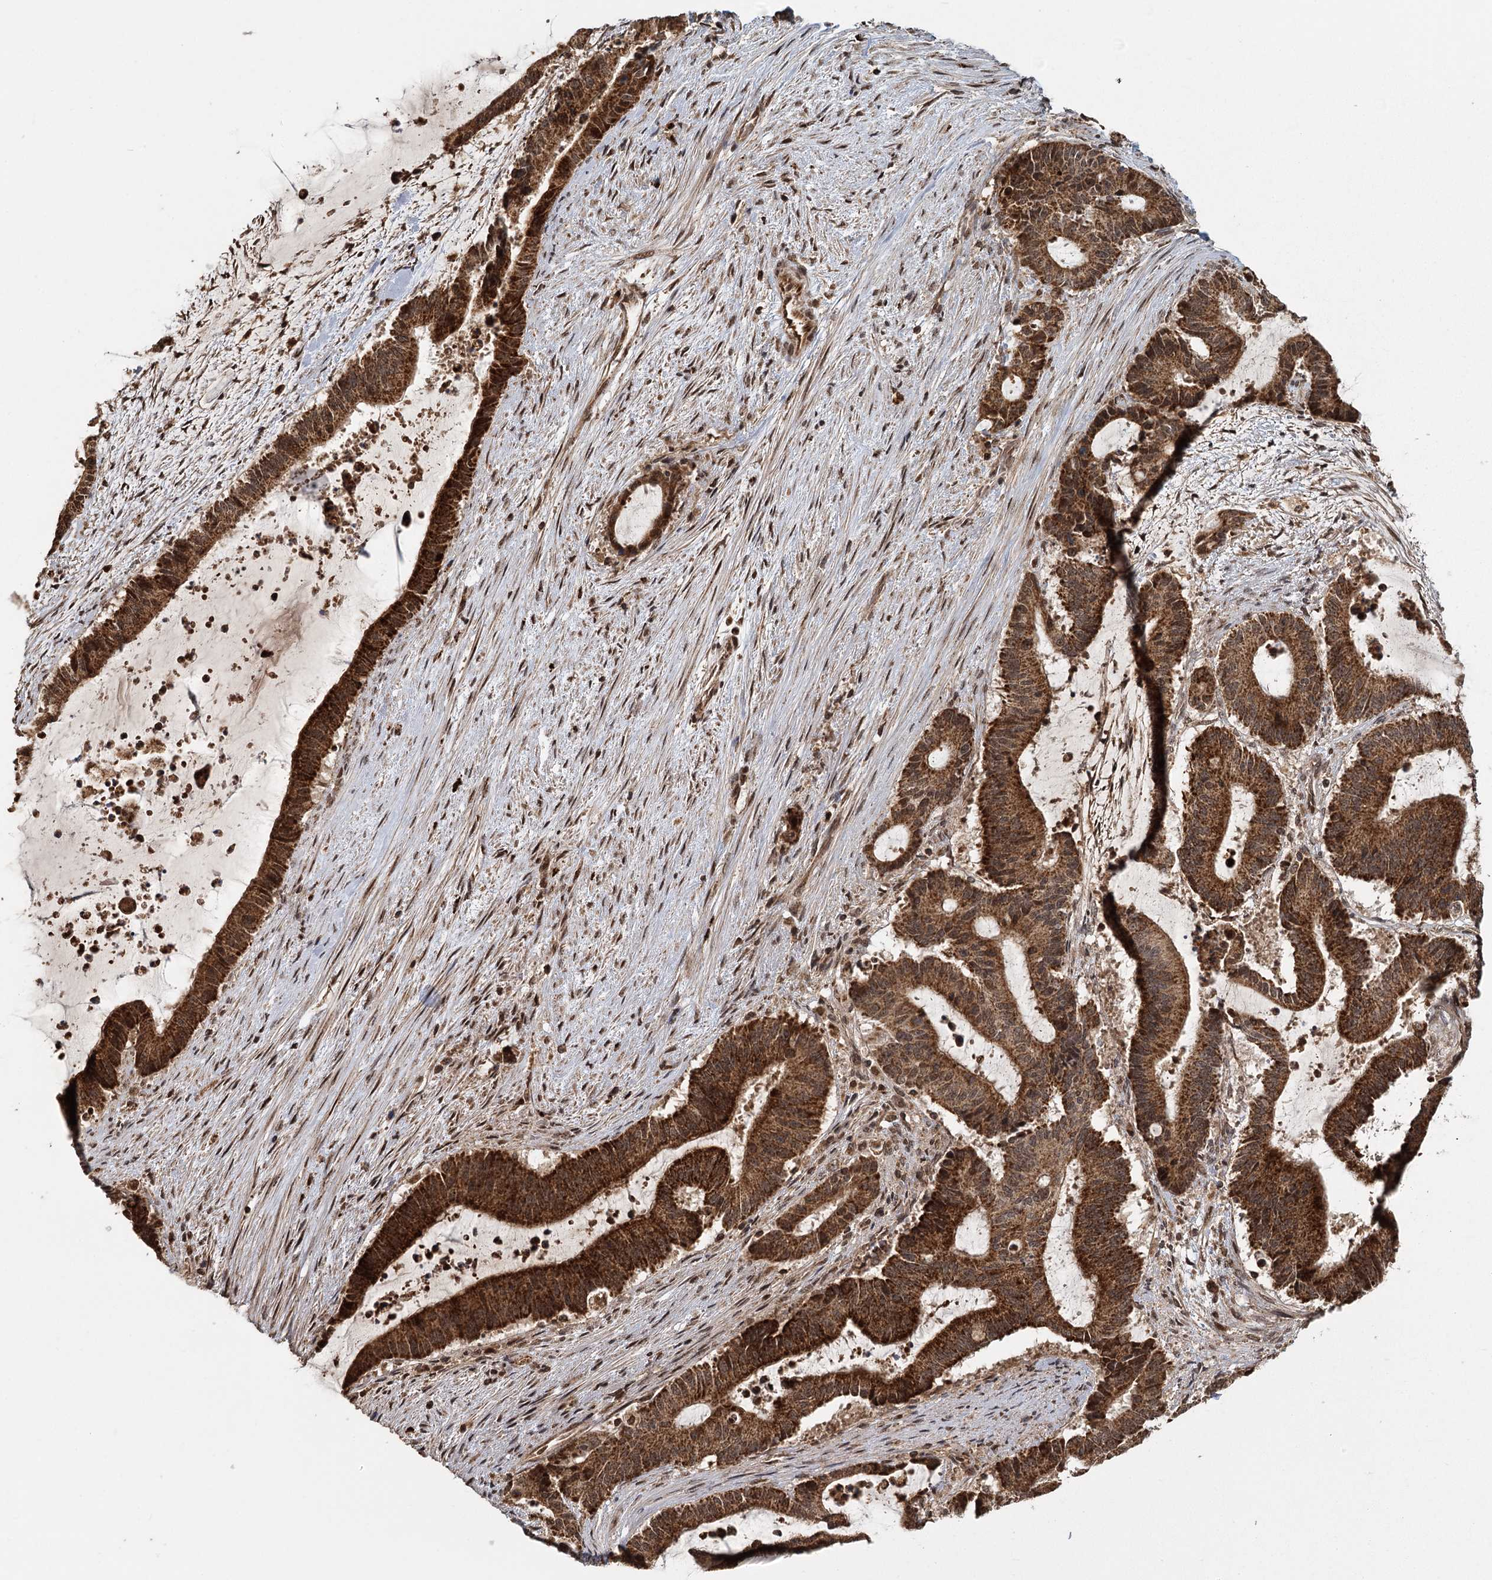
{"staining": {"intensity": "strong", "quantity": ">75%", "location": "cytoplasmic/membranous"}, "tissue": "liver cancer", "cell_type": "Tumor cells", "image_type": "cancer", "snomed": [{"axis": "morphology", "description": "Normal tissue, NOS"}, {"axis": "morphology", "description": "Cholangiocarcinoma"}, {"axis": "topography", "description": "Liver"}, {"axis": "topography", "description": "Peripheral nerve tissue"}], "caption": "Strong cytoplasmic/membranous expression is identified in about >75% of tumor cells in cholangiocarcinoma (liver).", "gene": "MICU1", "patient": {"sex": "female", "age": 73}}